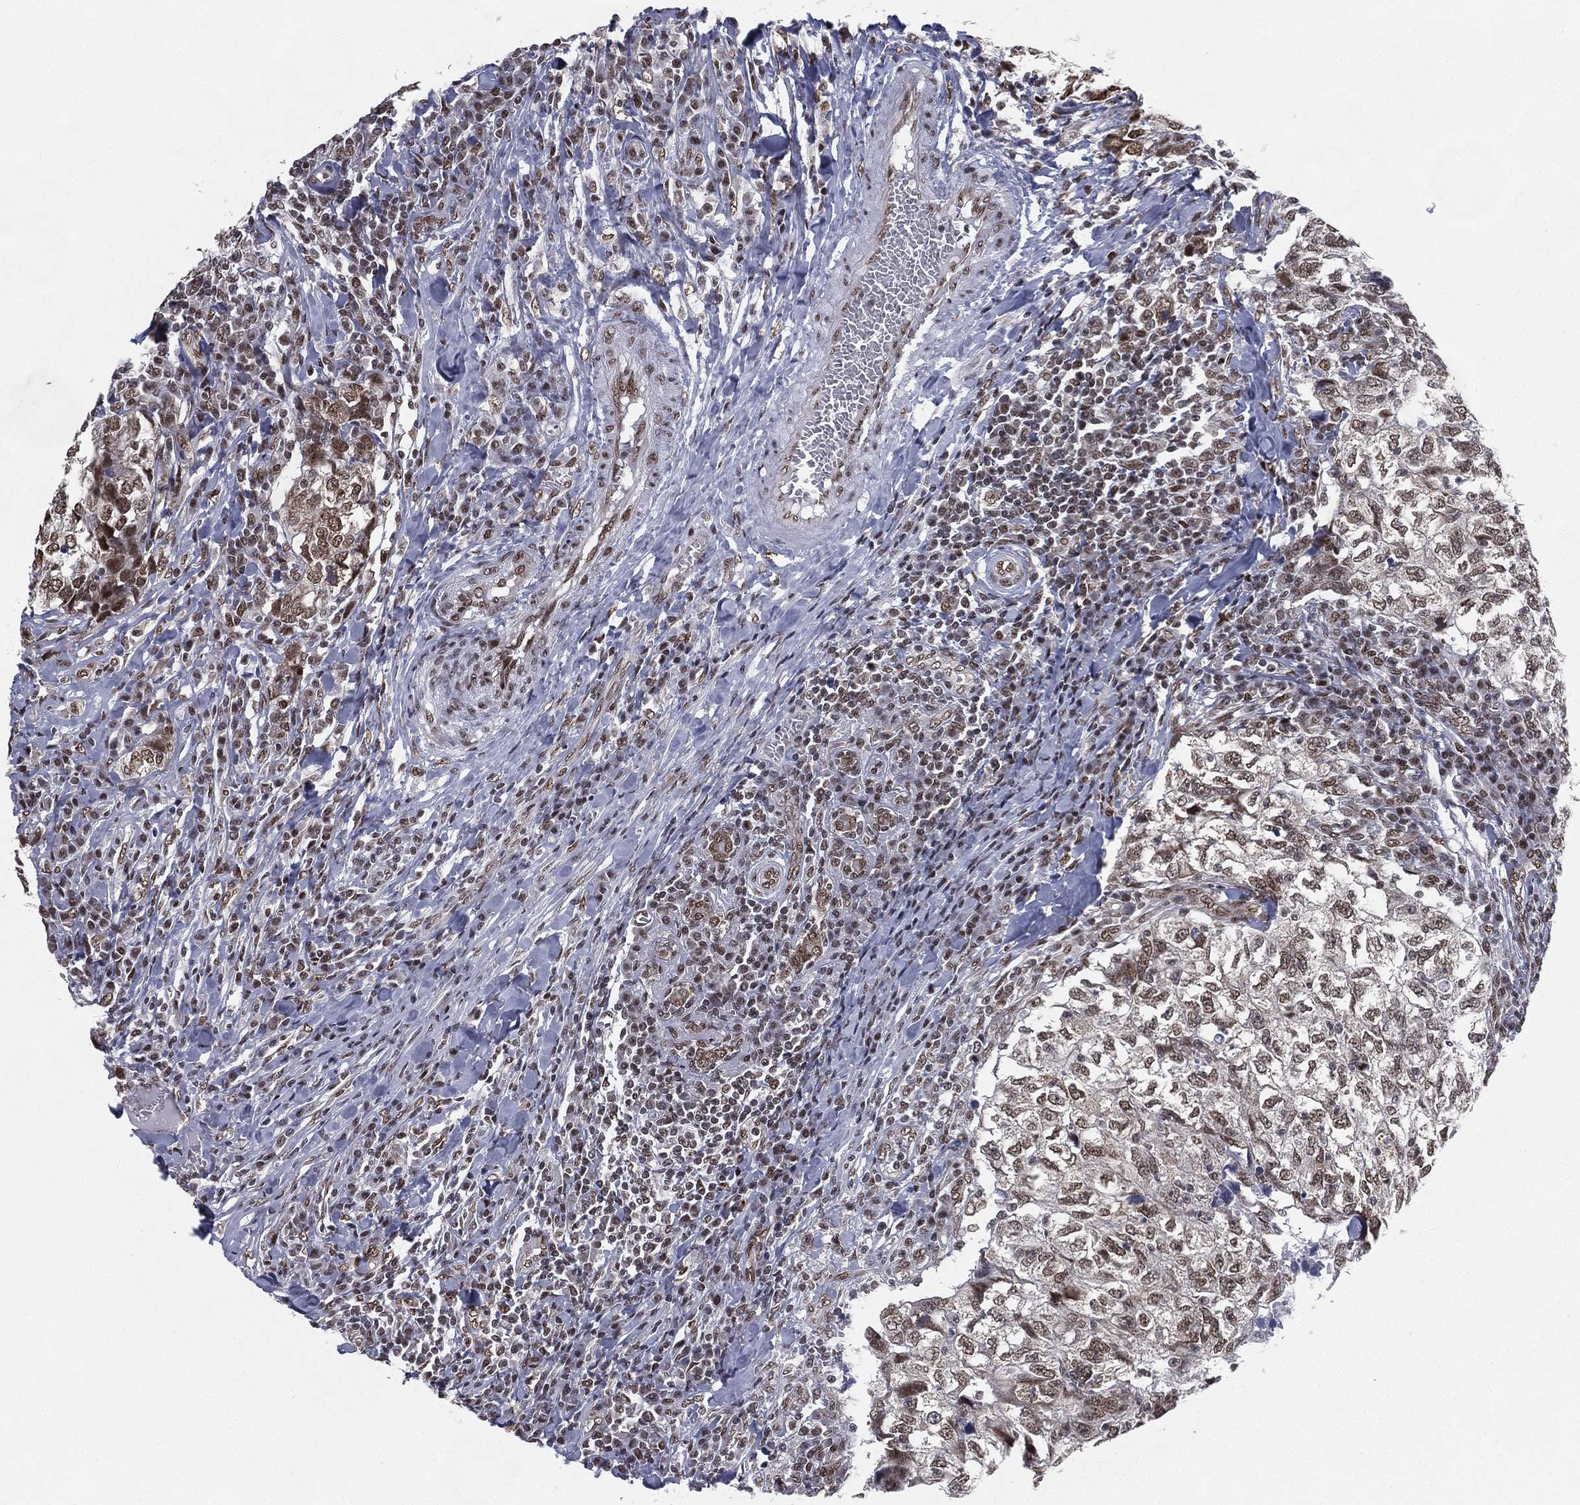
{"staining": {"intensity": "moderate", "quantity": "<25%", "location": "nuclear"}, "tissue": "breast cancer", "cell_type": "Tumor cells", "image_type": "cancer", "snomed": [{"axis": "morphology", "description": "Duct carcinoma"}, {"axis": "topography", "description": "Breast"}], "caption": "There is low levels of moderate nuclear positivity in tumor cells of breast invasive ductal carcinoma, as demonstrated by immunohistochemical staining (brown color).", "gene": "FUBP3", "patient": {"sex": "female", "age": 30}}